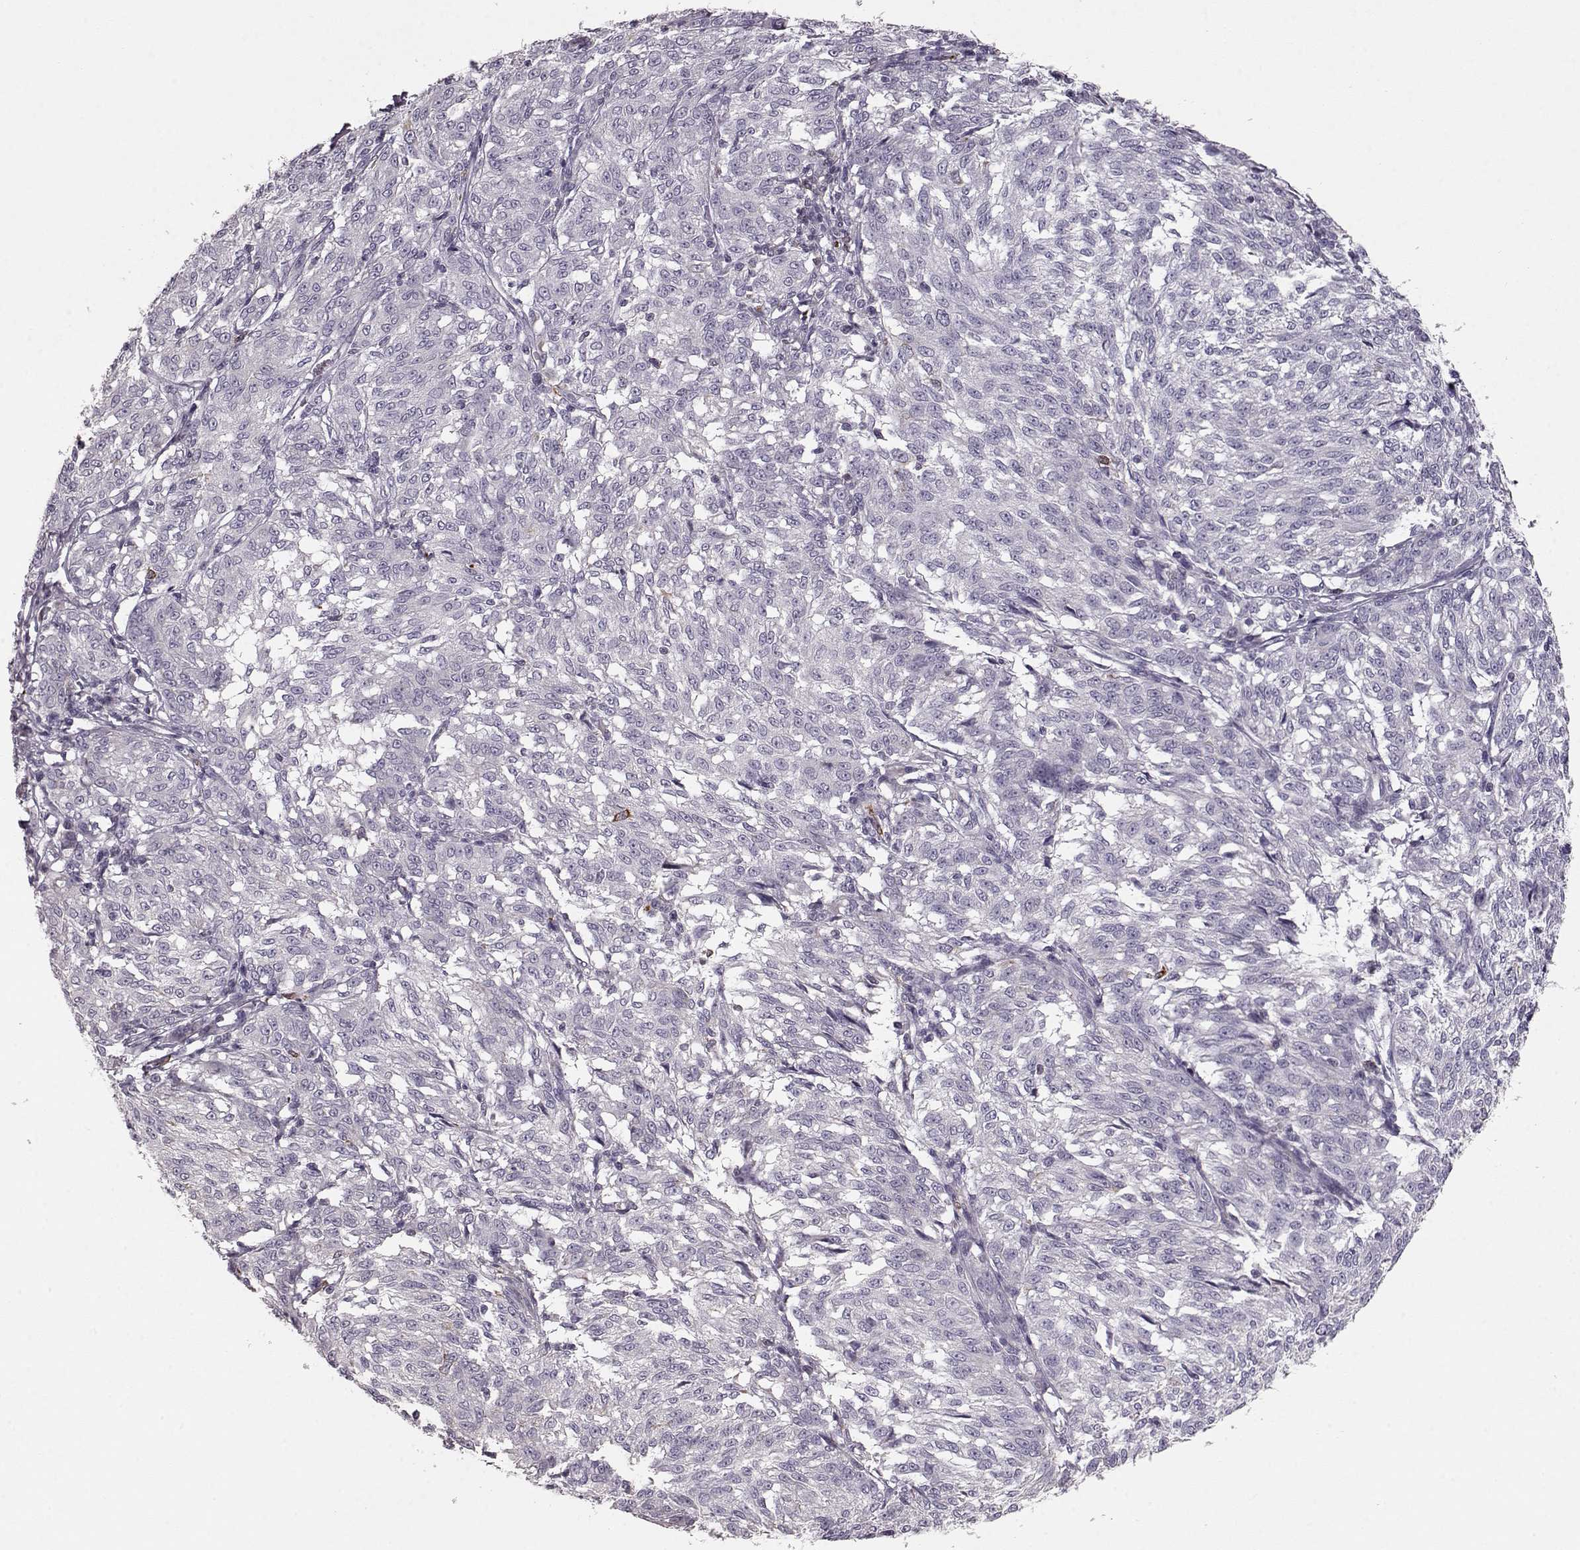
{"staining": {"intensity": "negative", "quantity": "none", "location": "none"}, "tissue": "melanoma", "cell_type": "Tumor cells", "image_type": "cancer", "snomed": [{"axis": "morphology", "description": "Malignant melanoma, NOS"}, {"axis": "topography", "description": "Skin"}], "caption": "The photomicrograph demonstrates no significant positivity in tumor cells of melanoma.", "gene": "ELOVL5", "patient": {"sex": "female", "age": 72}}